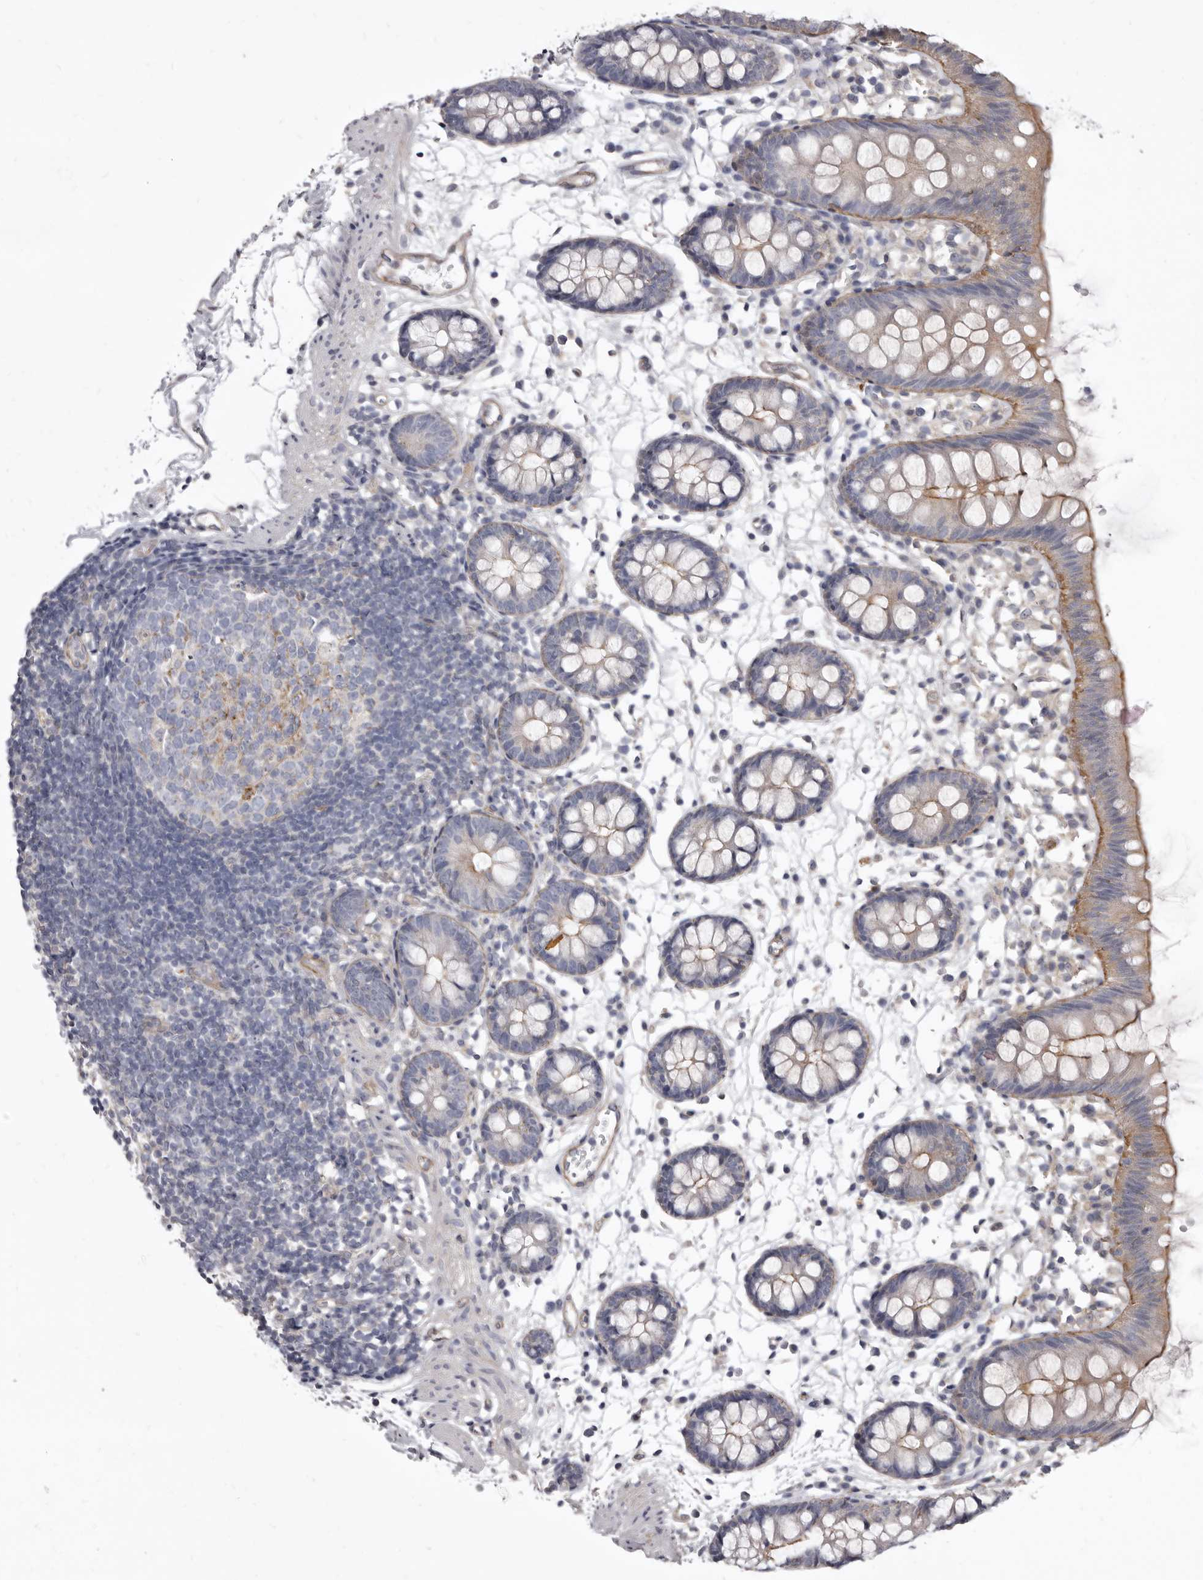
{"staining": {"intensity": "moderate", "quantity": ">75%", "location": "cytoplasmic/membranous"}, "tissue": "colon", "cell_type": "Endothelial cells", "image_type": "normal", "snomed": [{"axis": "morphology", "description": "Normal tissue, NOS"}, {"axis": "topography", "description": "Colon"}], "caption": "This is an image of immunohistochemistry staining of normal colon, which shows moderate staining in the cytoplasmic/membranous of endothelial cells.", "gene": "P2RX6", "patient": {"sex": "male", "age": 56}}